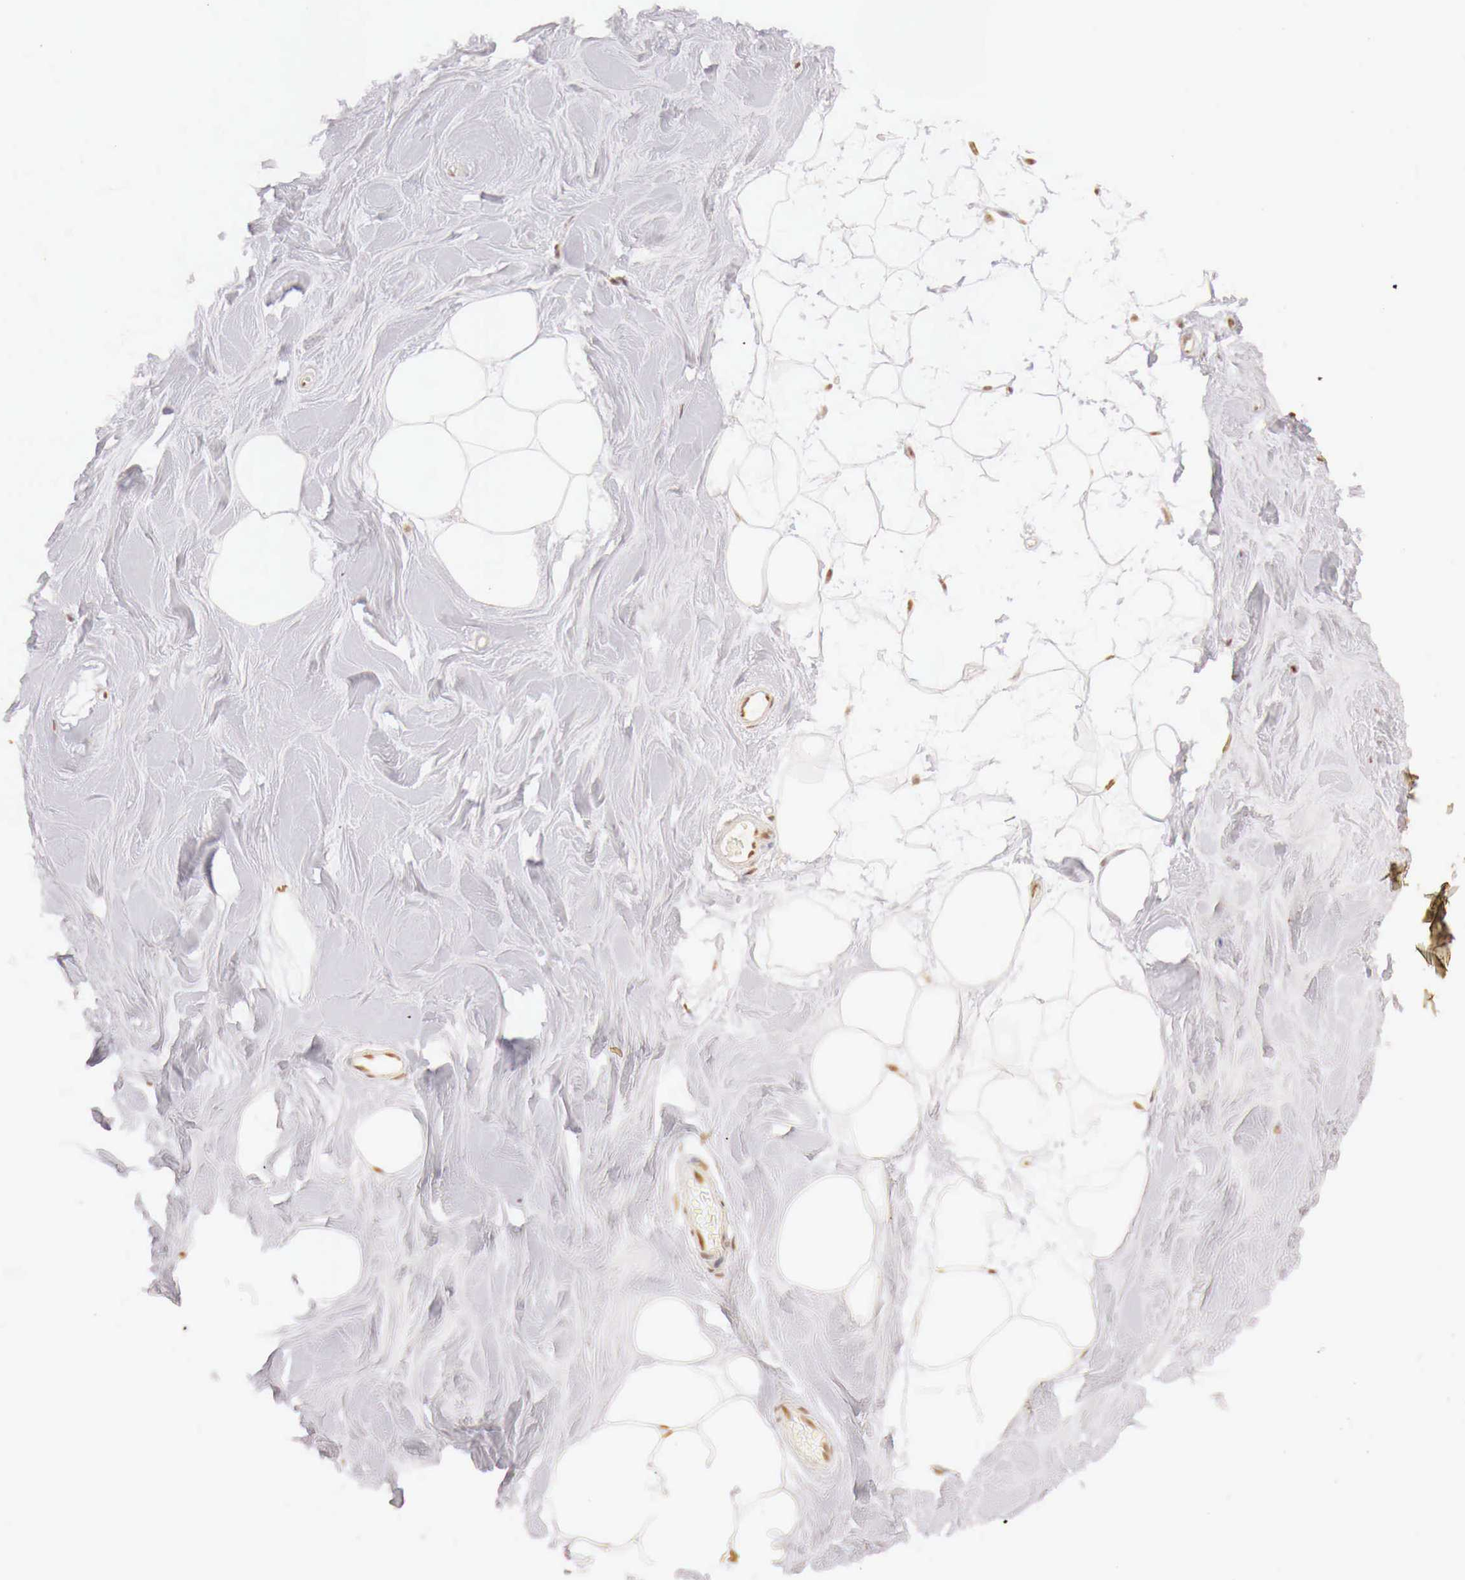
{"staining": {"intensity": "strong", "quantity": ">75%", "location": "nuclear"}, "tissue": "adipose tissue", "cell_type": "Adipocytes", "image_type": "normal", "snomed": [{"axis": "morphology", "description": "Normal tissue, NOS"}, {"axis": "topography", "description": "Breast"}], "caption": "Unremarkable adipose tissue exhibits strong nuclear expression in about >75% of adipocytes.", "gene": "GPKOW", "patient": {"sex": "female", "age": 44}}